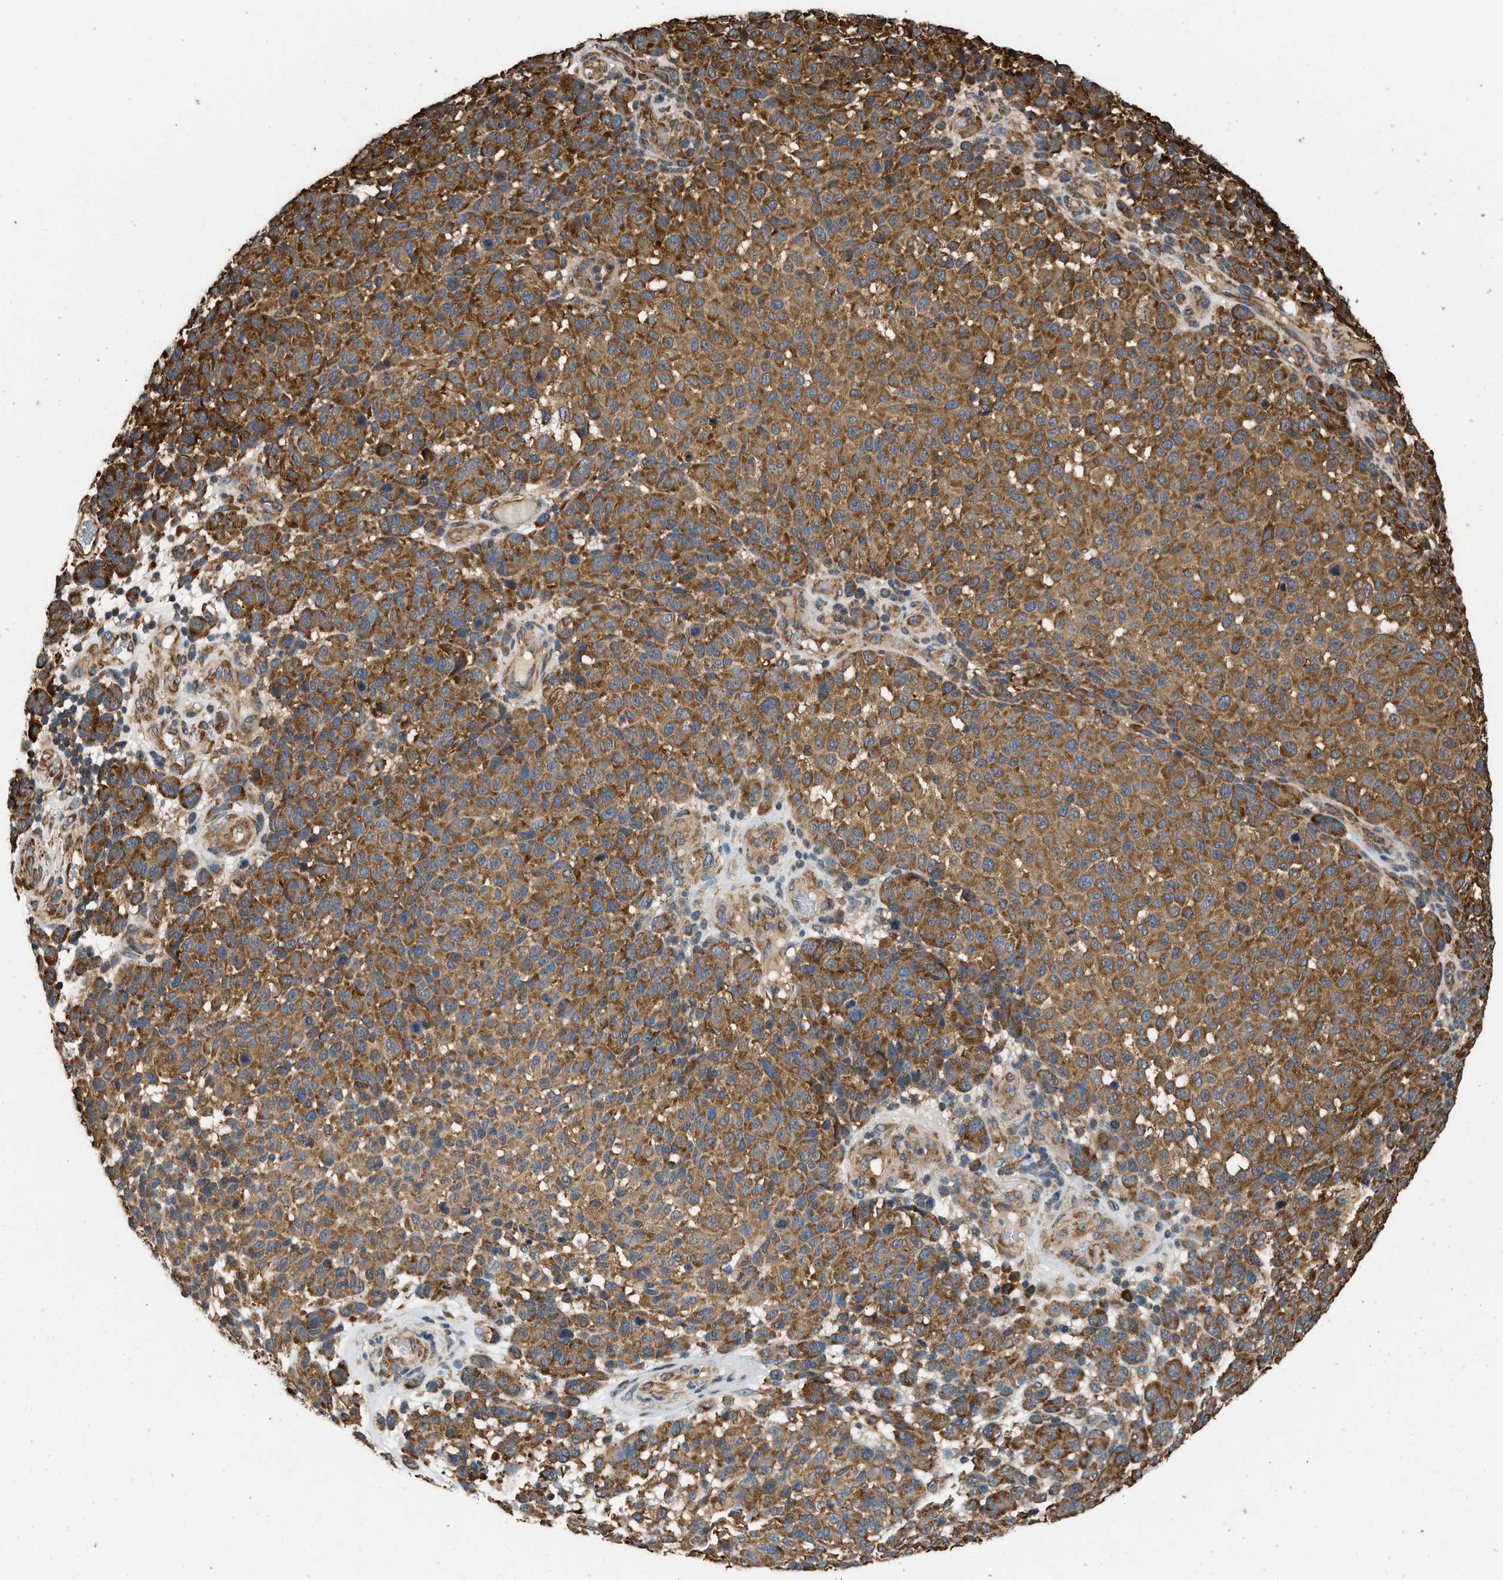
{"staining": {"intensity": "strong", "quantity": ">75%", "location": "cytoplasmic/membranous"}, "tissue": "melanoma", "cell_type": "Tumor cells", "image_type": "cancer", "snomed": [{"axis": "morphology", "description": "Malignant melanoma, NOS"}, {"axis": "topography", "description": "Skin"}], "caption": "IHC of melanoma demonstrates high levels of strong cytoplasmic/membranous staining in approximately >75% of tumor cells.", "gene": "SLC36A4", "patient": {"sex": "male", "age": 59}}